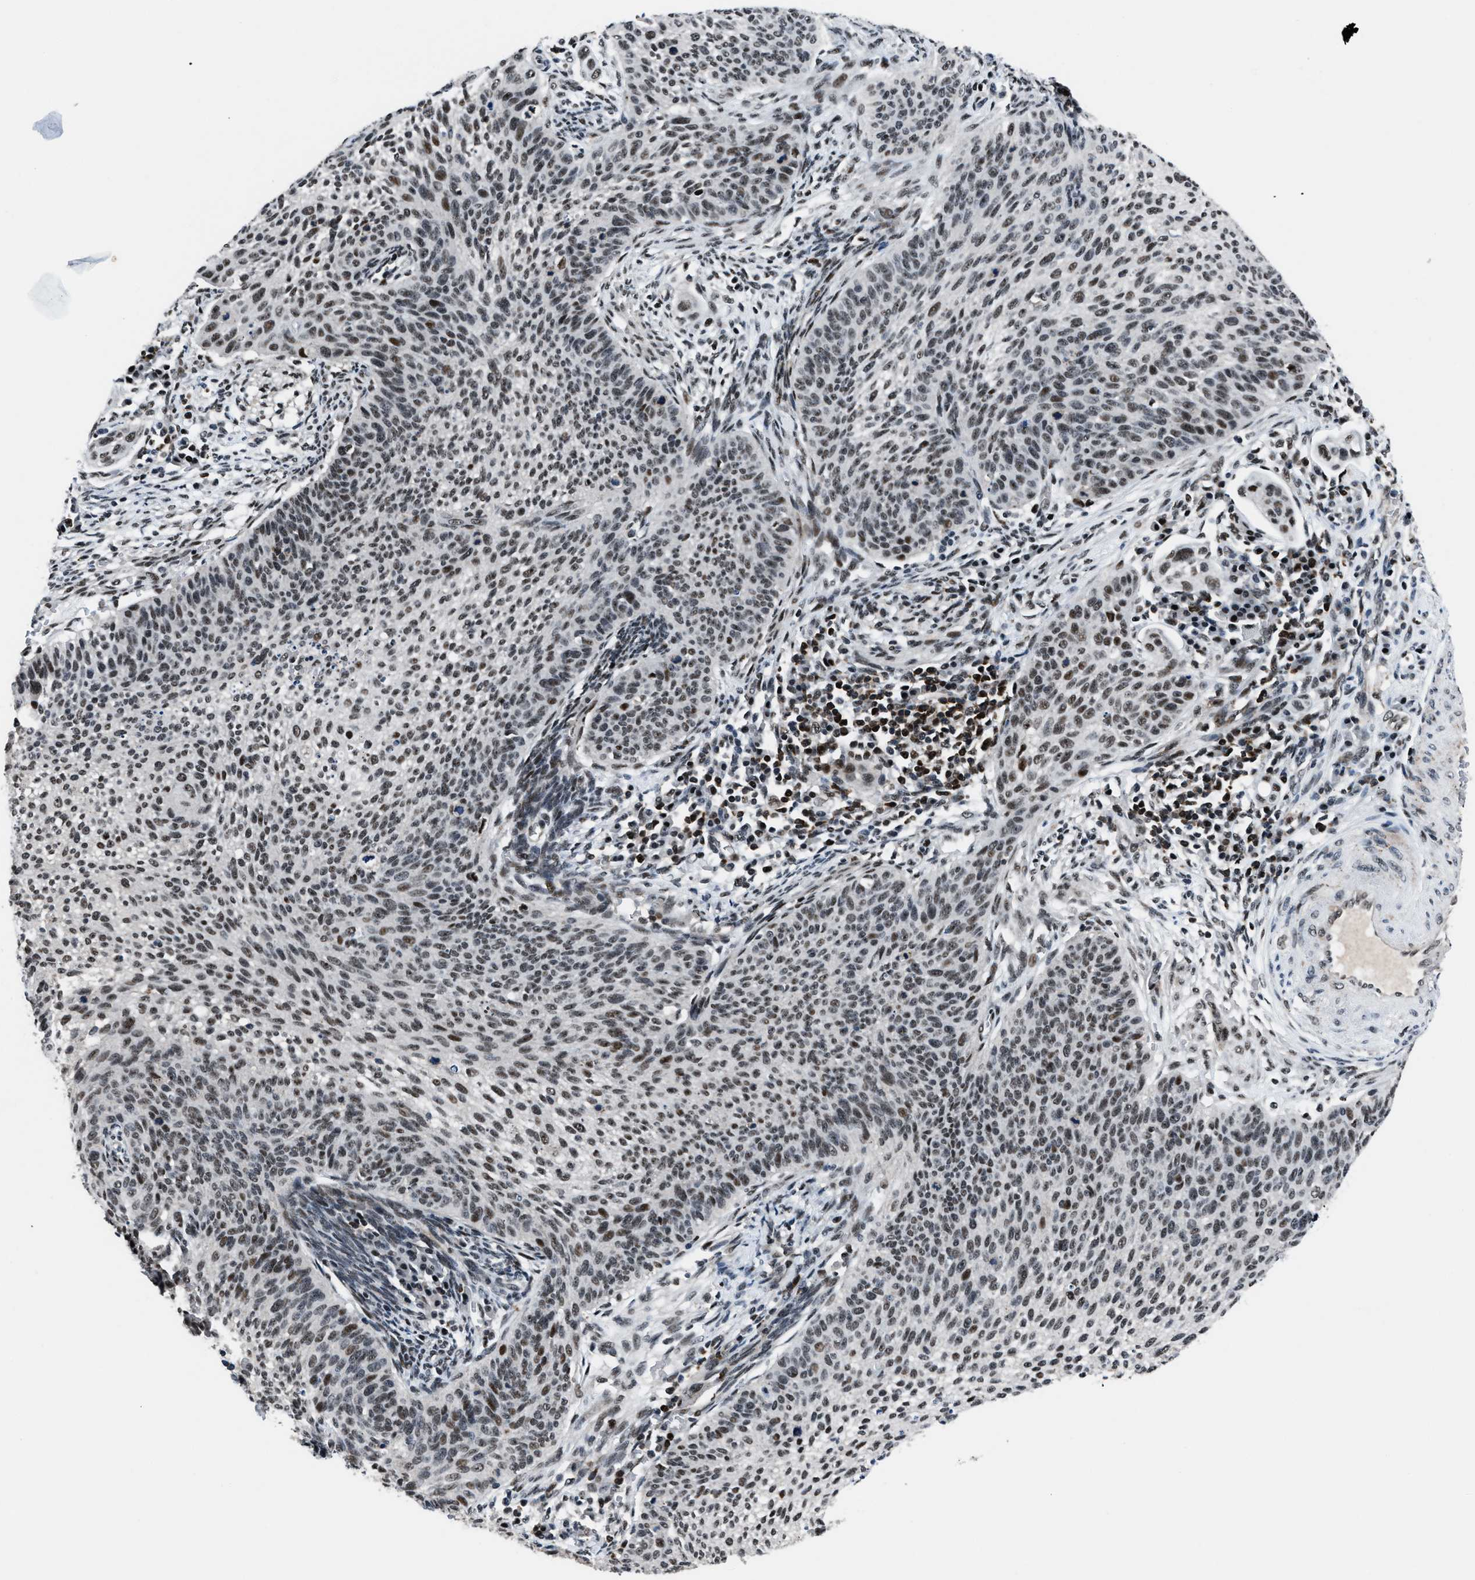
{"staining": {"intensity": "strong", "quantity": ">75%", "location": "nuclear"}, "tissue": "cervical cancer", "cell_type": "Tumor cells", "image_type": "cancer", "snomed": [{"axis": "morphology", "description": "Squamous cell carcinoma, NOS"}, {"axis": "topography", "description": "Cervix"}], "caption": "Human squamous cell carcinoma (cervical) stained for a protein (brown) demonstrates strong nuclear positive positivity in about >75% of tumor cells.", "gene": "SMARCB1", "patient": {"sex": "female", "age": 70}}